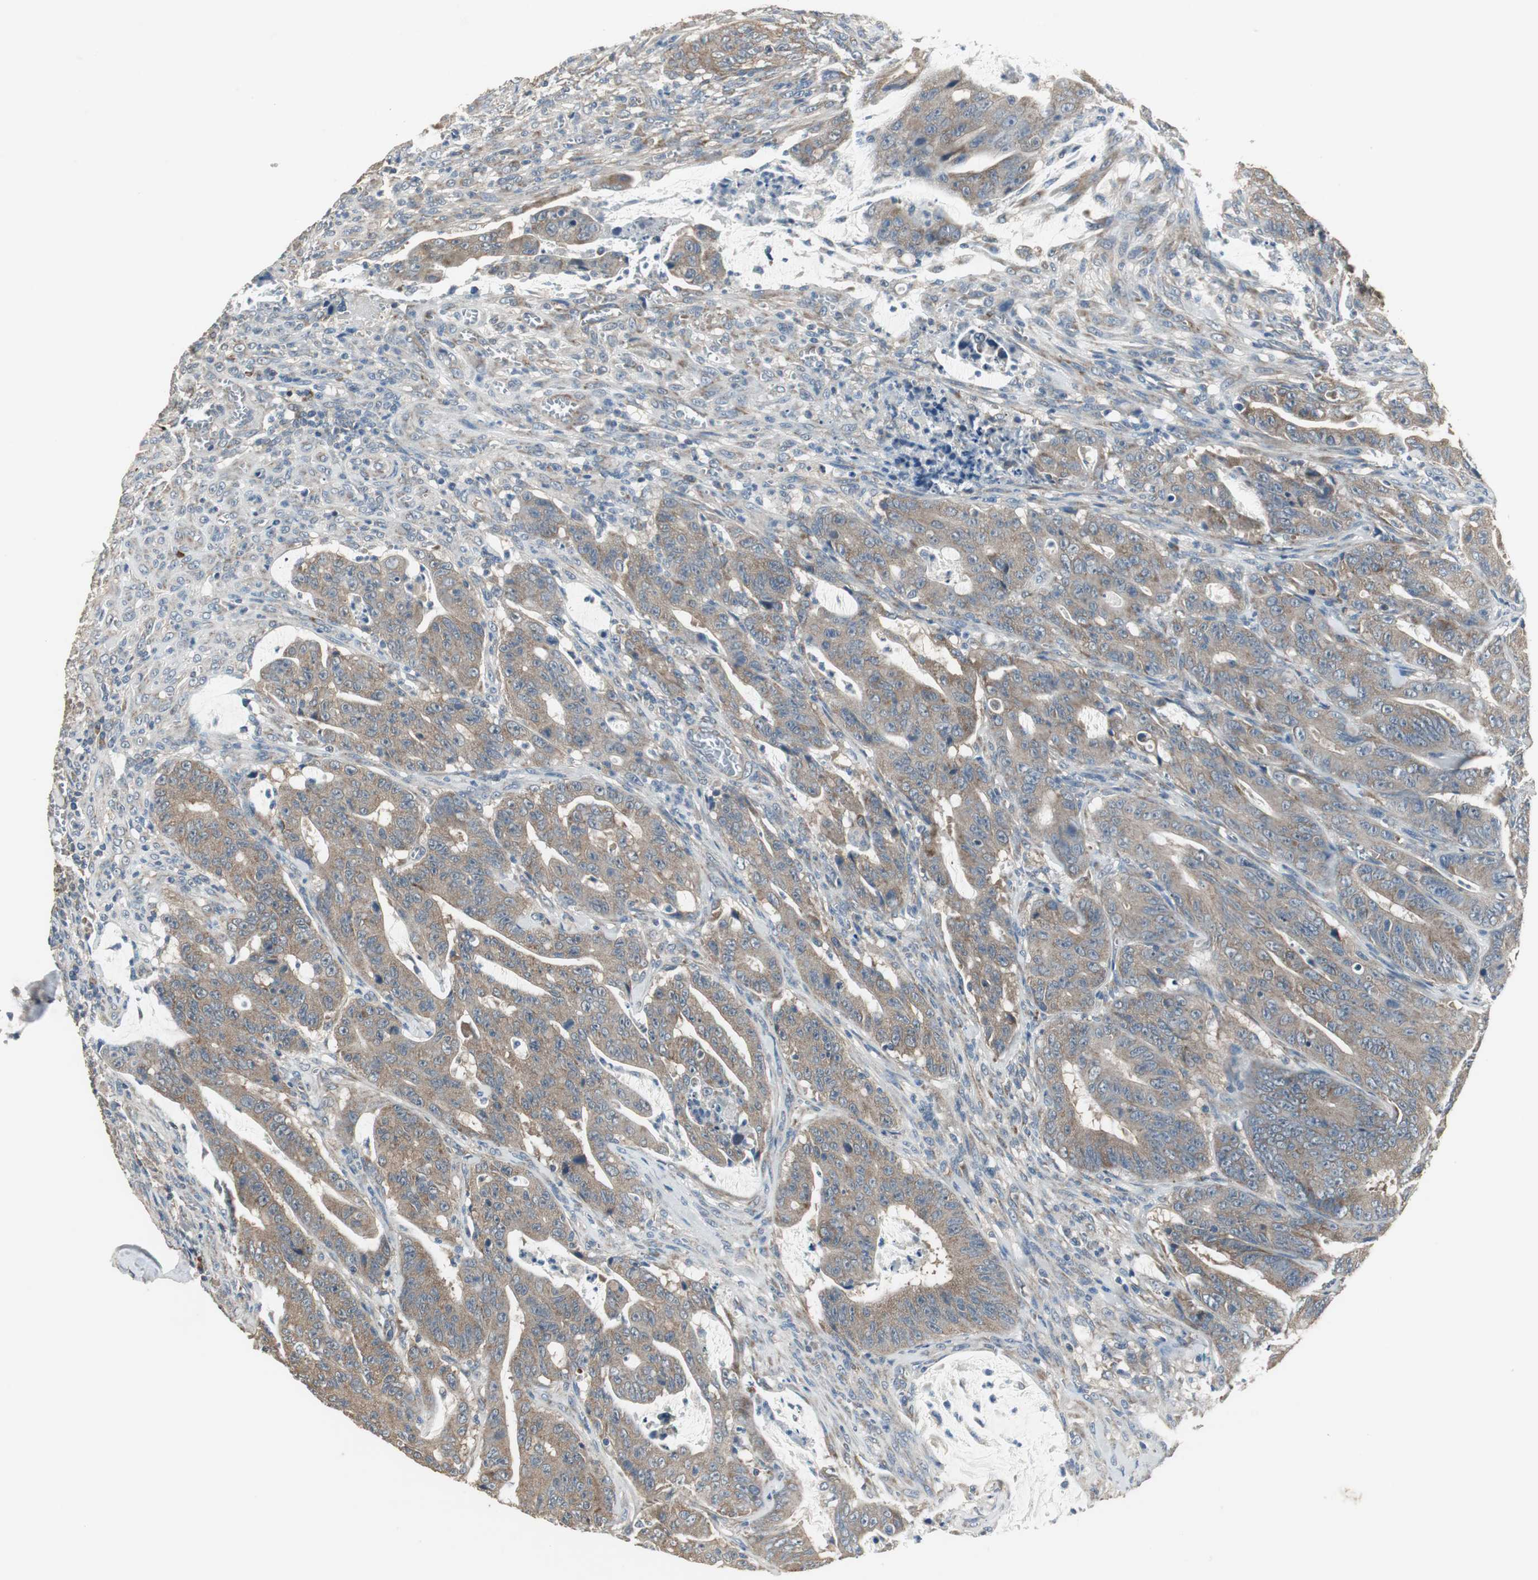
{"staining": {"intensity": "moderate", "quantity": ">75%", "location": "cytoplasmic/membranous"}, "tissue": "colorectal cancer", "cell_type": "Tumor cells", "image_type": "cancer", "snomed": [{"axis": "morphology", "description": "Adenocarcinoma, NOS"}, {"axis": "topography", "description": "Colon"}], "caption": "Adenocarcinoma (colorectal) stained with DAB IHC demonstrates medium levels of moderate cytoplasmic/membranous positivity in approximately >75% of tumor cells.", "gene": "MSTO1", "patient": {"sex": "male", "age": 45}}